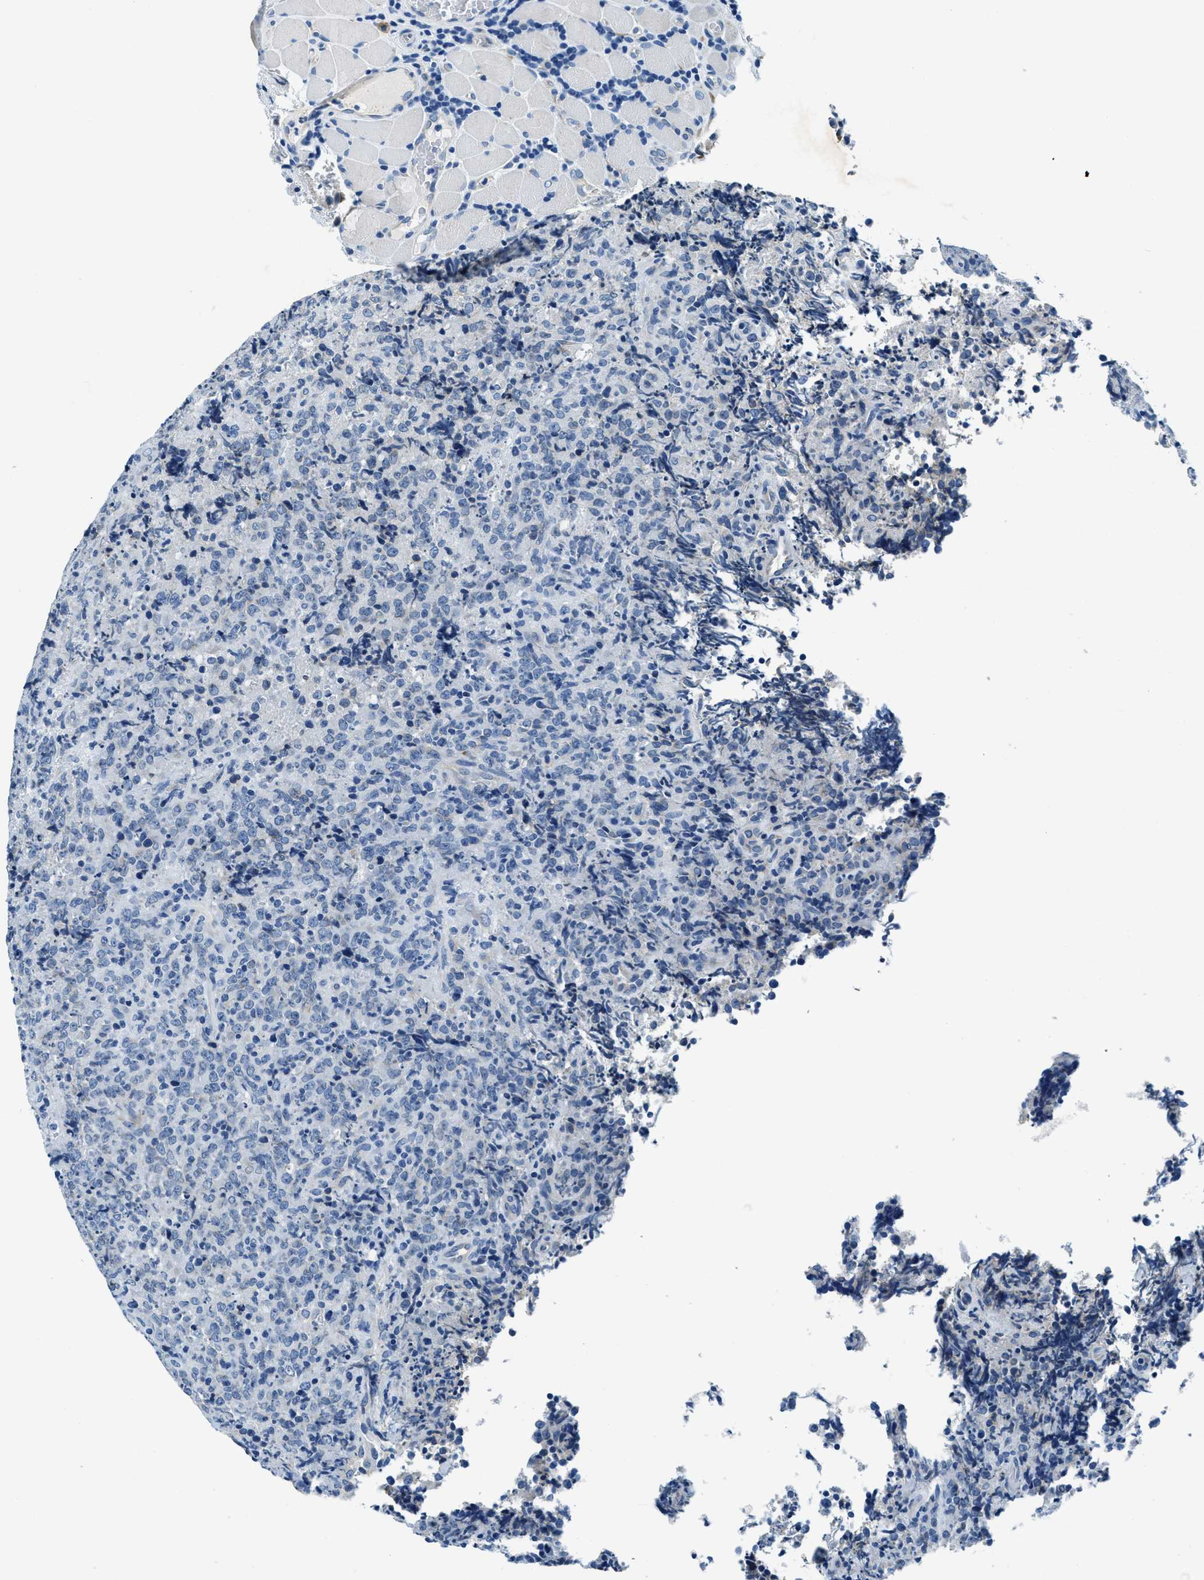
{"staining": {"intensity": "negative", "quantity": "none", "location": "none"}, "tissue": "lymphoma", "cell_type": "Tumor cells", "image_type": "cancer", "snomed": [{"axis": "morphology", "description": "Malignant lymphoma, non-Hodgkin's type, High grade"}, {"axis": "topography", "description": "Tonsil"}], "caption": "The micrograph displays no staining of tumor cells in malignant lymphoma, non-Hodgkin's type (high-grade).", "gene": "UBAC2", "patient": {"sex": "female", "age": 36}}